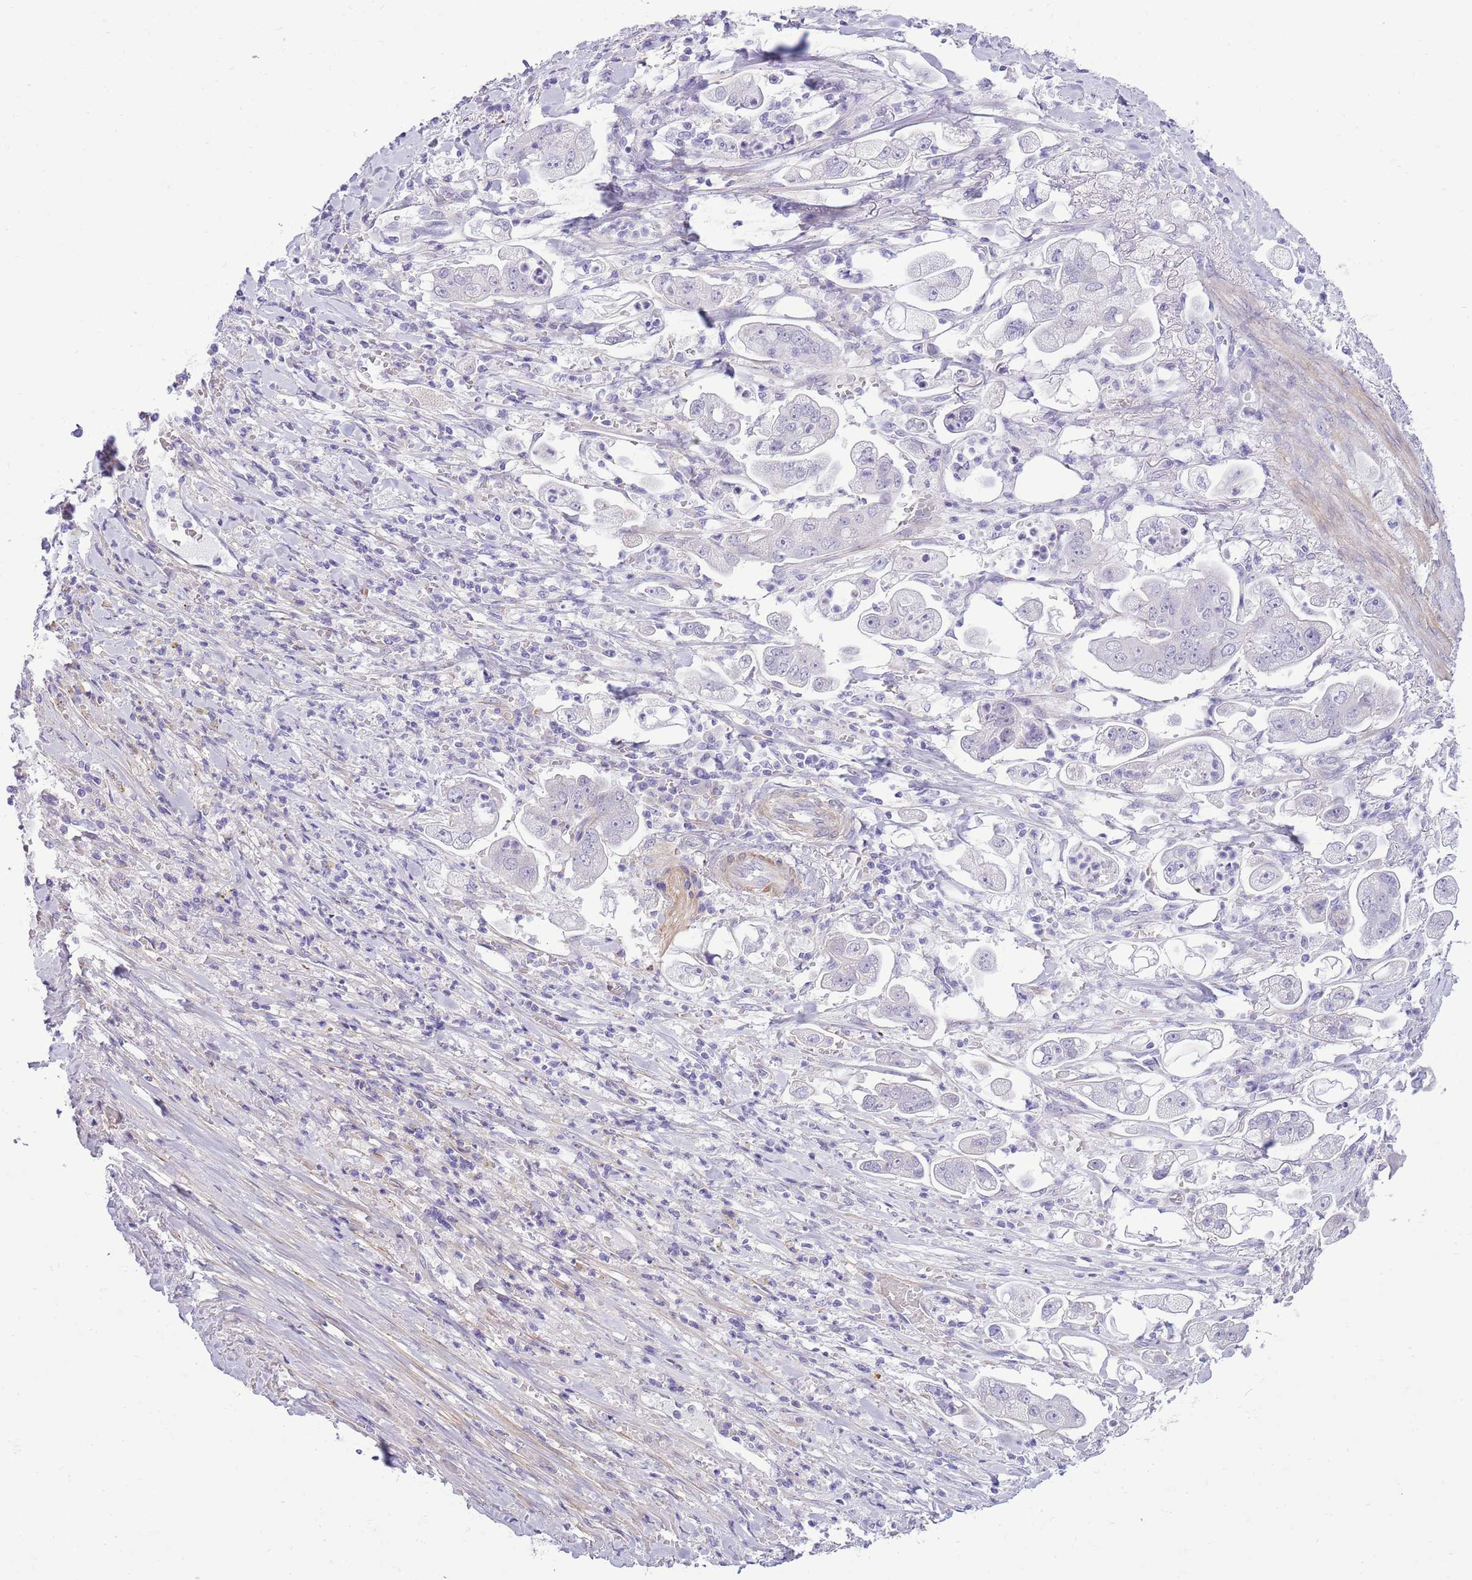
{"staining": {"intensity": "negative", "quantity": "none", "location": "none"}, "tissue": "stomach cancer", "cell_type": "Tumor cells", "image_type": "cancer", "snomed": [{"axis": "morphology", "description": "Adenocarcinoma, NOS"}, {"axis": "topography", "description": "Stomach"}], "caption": "Immunohistochemical staining of stomach cancer (adenocarcinoma) shows no significant positivity in tumor cells. (Stains: DAB (3,3'-diaminobenzidine) IHC with hematoxylin counter stain, Microscopy: brightfield microscopy at high magnification).", "gene": "ZC4H2", "patient": {"sex": "male", "age": 62}}